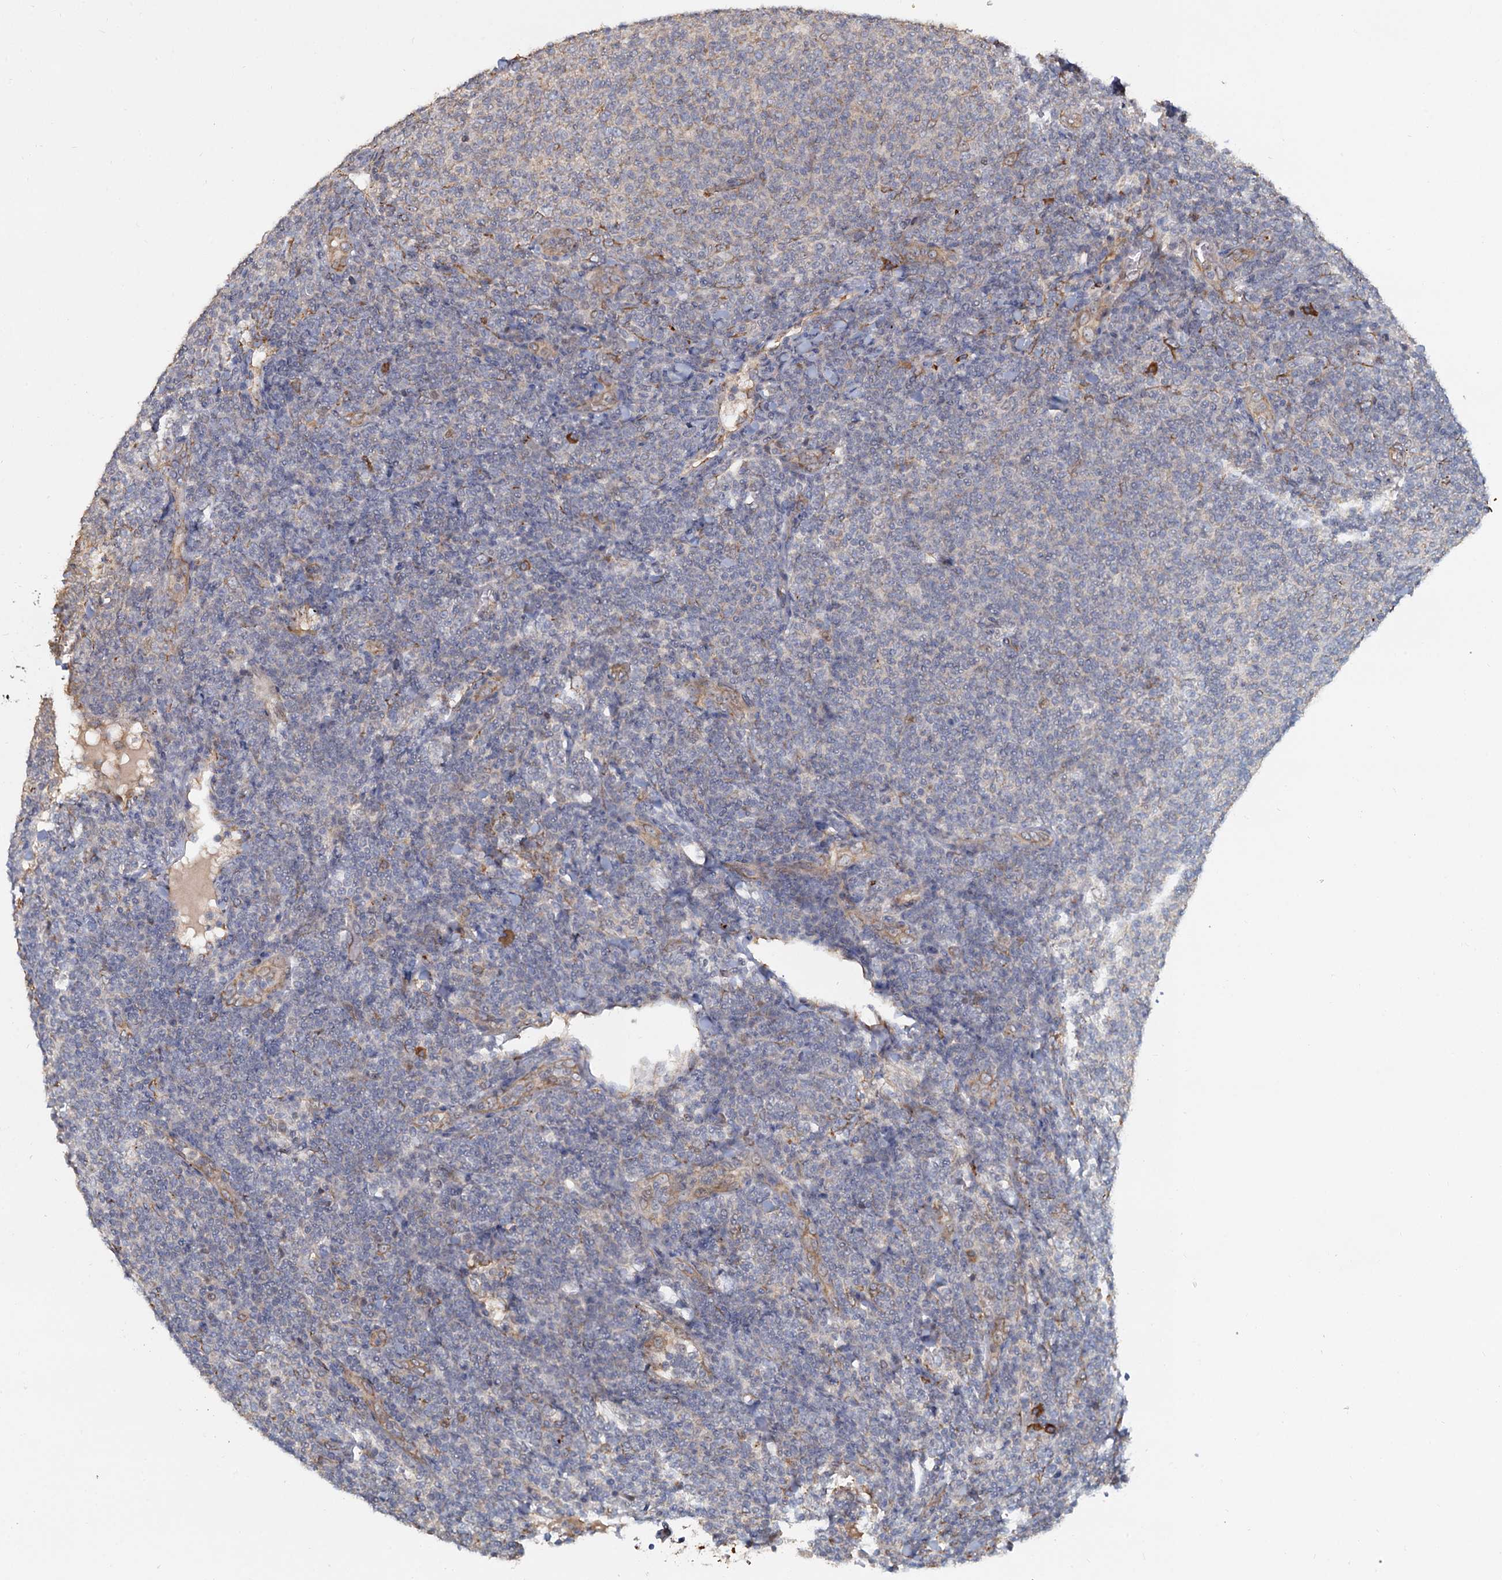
{"staining": {"intensity": "negative", "quantity": "none", "location": "none"}, "tissue": "lymphoma", "cell_type": "Tumor cells", "image_type": "cancer", "snomed": [{"axis": "morphology", "description": "Malignant lymphoma, non-Hodgkin's type, Low grade"}, {"axis": "topography", "description": "Lymph node"}], "caption": "High power microscopy photomicrograph of an immunohistochemistry (IHC) micrograph of malignant lymphoma, non-Hodgkin's type (low-grade), revealing no significant expression in tumor cells.", "gene": "LRRC51", "patient": {"sex": "male", "age": 66}}